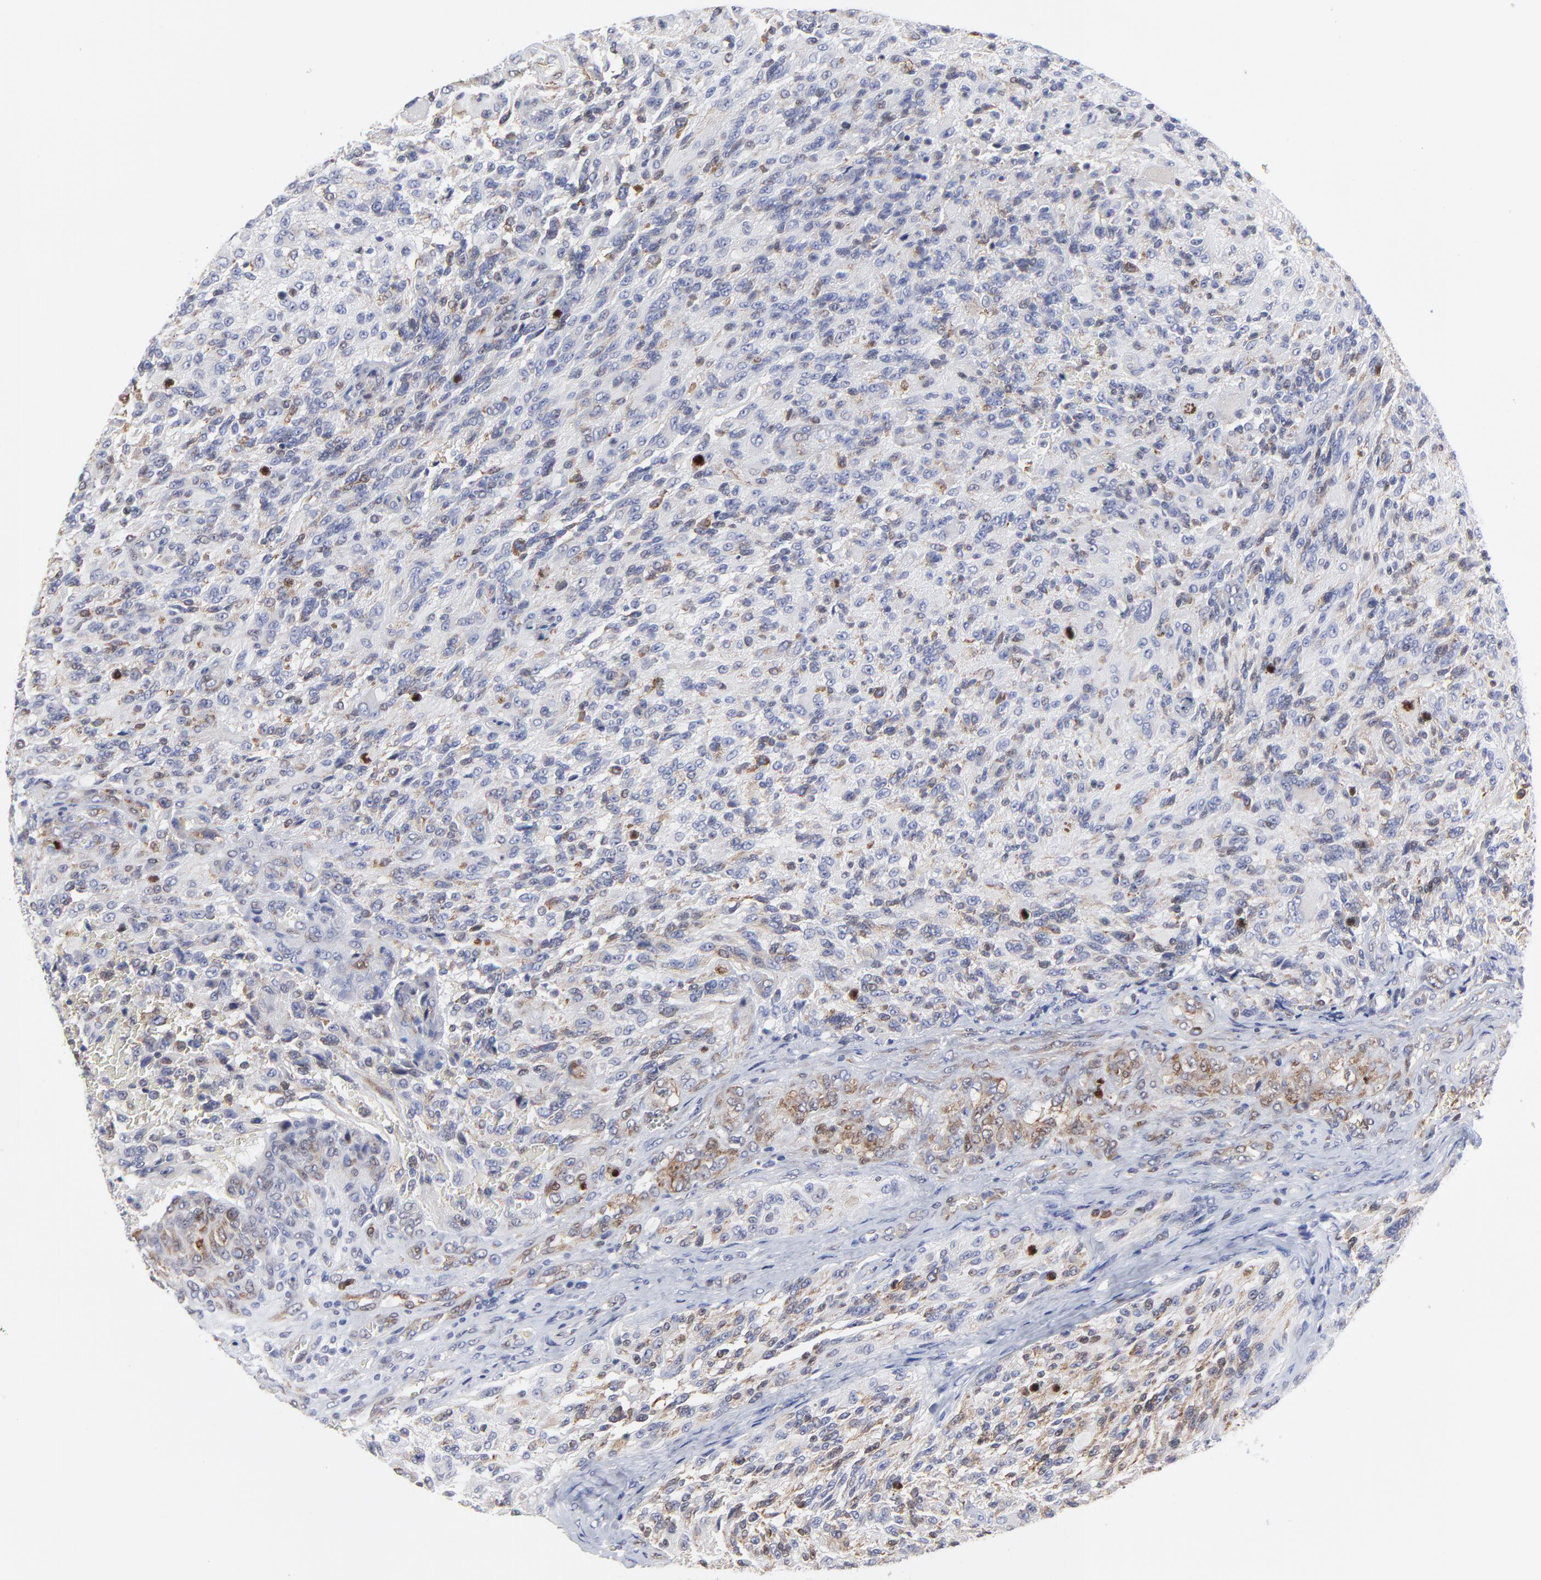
{"staining": {"intensity": "weak", "quantity": "<25%", "location": "cytoplasmic/membranous"}, "tissue": "glioma", "cell_type": "Tumor cells", "image_type": "cancer", "snomed": [{"axis": "morphology", "description": "Glioma, malignant, Low grade"}, {"axis": "topography", "description": "Brain"}], "caption": "An IHC micrograph of malignant low-grade glioma is shown. There is no staining in tumor cells of malignant low-grade glioma.", "gene": "NCAPH", "patient": {"sex": "female", "age": 36}}